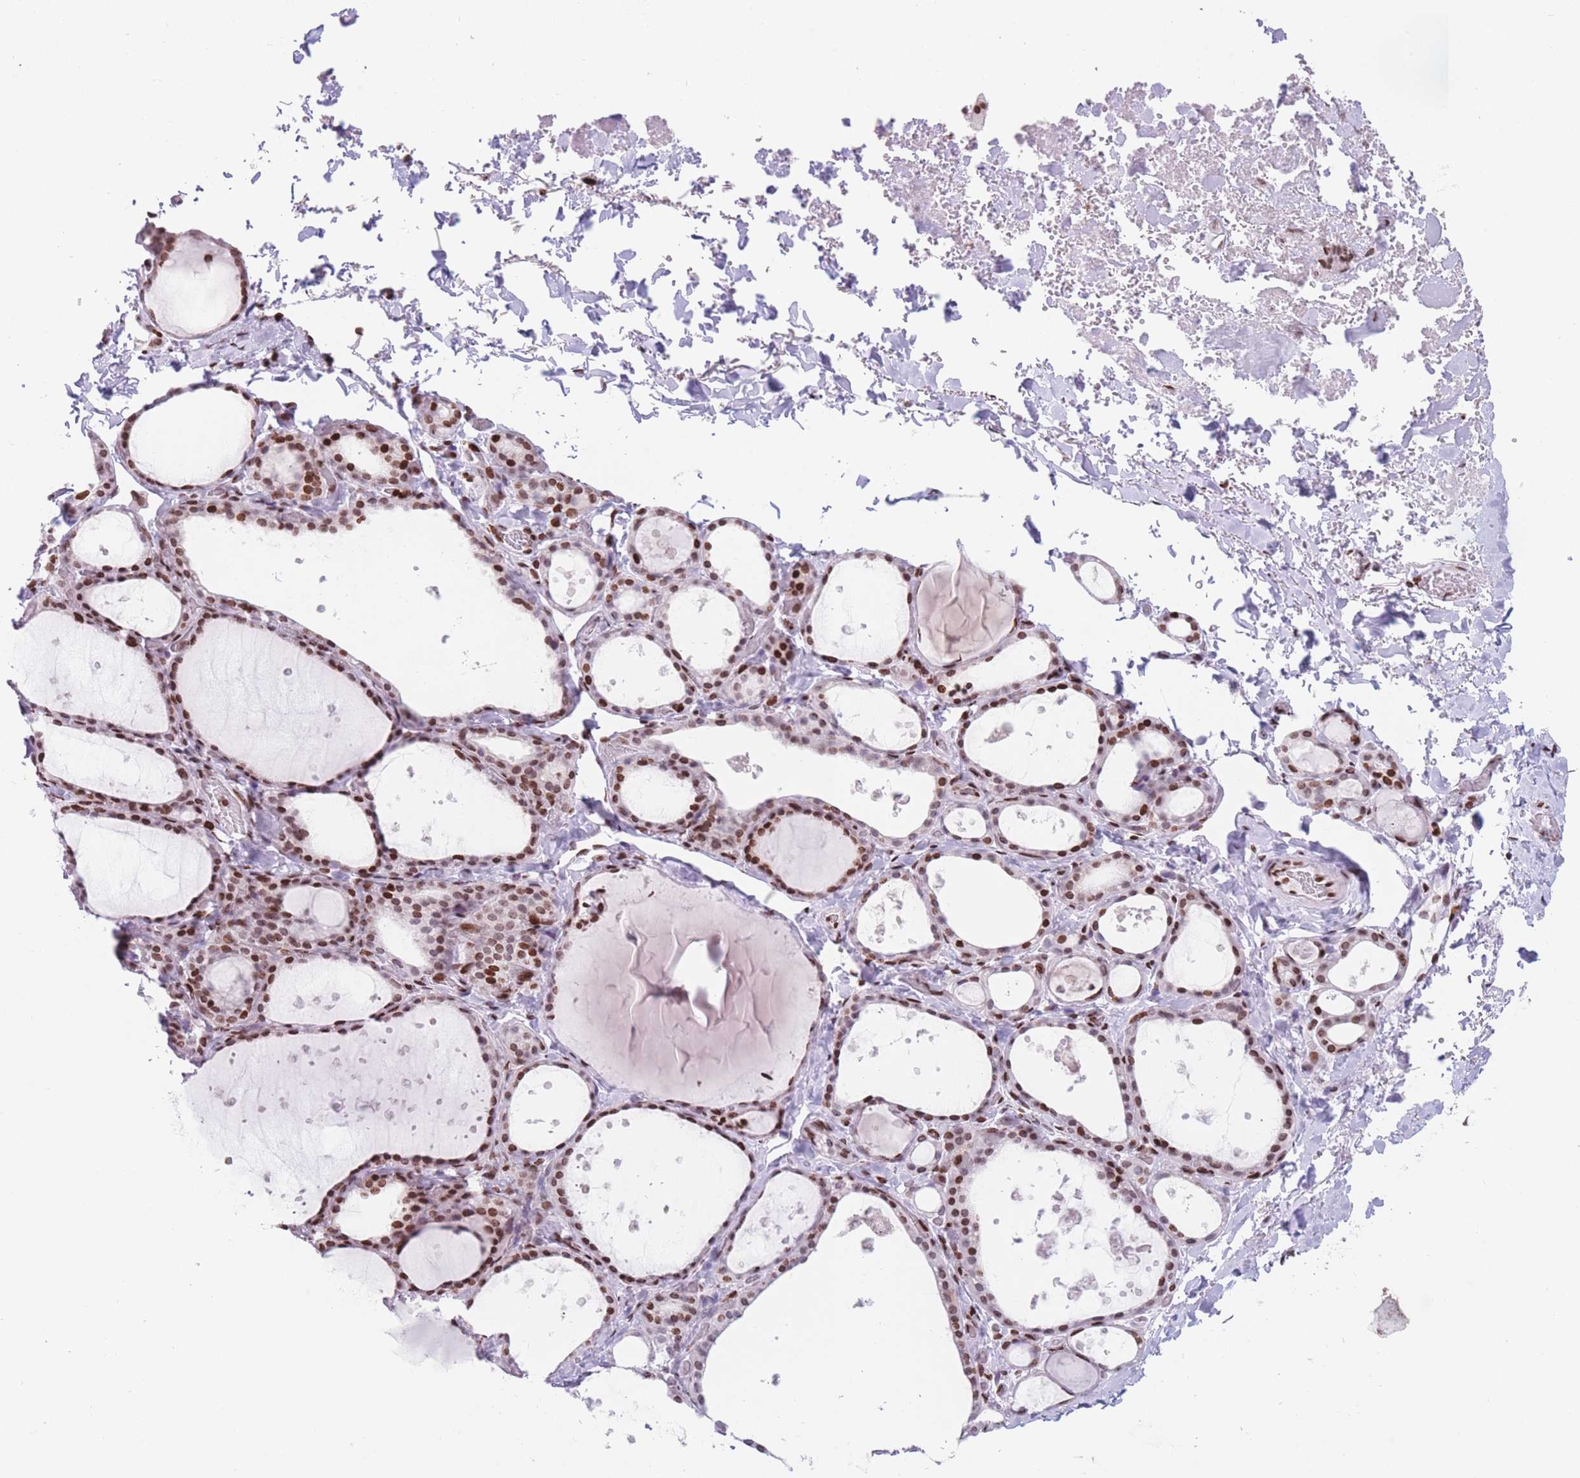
{"staining": {"intensity": "strong", "quantity": ">75%", "location": "nuclear"}, "tissue": "thyroid gland", "cell_type": "Glandular cells", "image_type": "normal", "snomed": [{"axis": "morphology", "description": "Normal tissue, NOS"}, {"axis": "topography", "description": "Thyroid gland"}], "caption": "Immunohistochemical staining of normal human thyroid gland displays strong nuclear protein positivity in approximately >75% of glandular cells.", "gene": "AK9", "patient": {"sex": "female", "age": 44}}